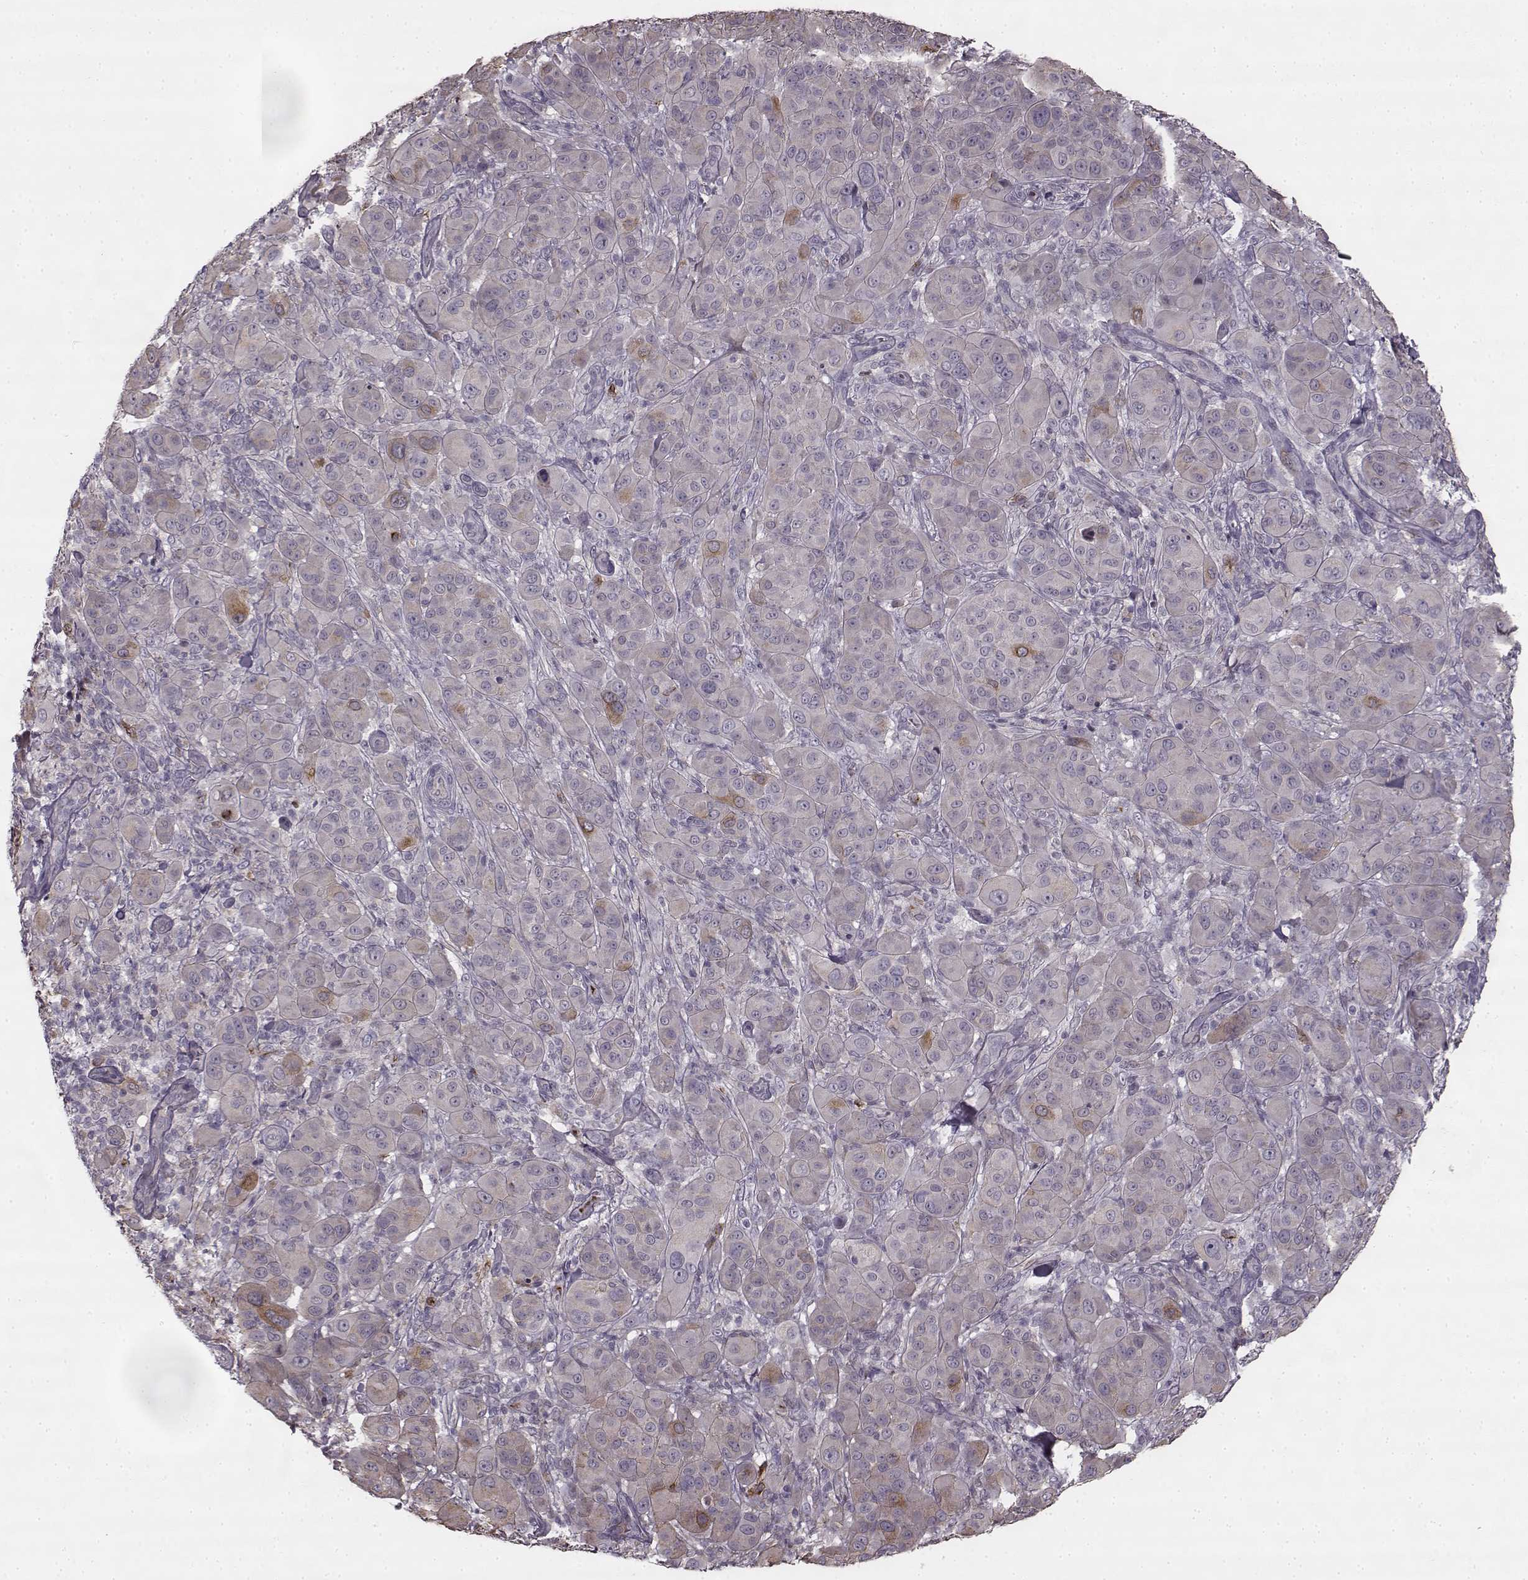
{"staining": {"intensity": "moderate", "quantity": "<25%", "location": "cytoplasmic/membranous"}, "tissue": "melanoma", "cell_type": "Tumor cells", "image_type": "cancer", "snomed": [{"axis": "morphology", "description": "Malignant melanoma, NOS"}, {"axis": "topography", "description": "Skin"}], "caption": "Immunohistochemical staining of melanoma displays low levels of moderate cytoplasmic/membranous protein expression in about <25% of tumor cells.", "gene": "HMMR", "patient": {"sex": "female", "age": 87}}